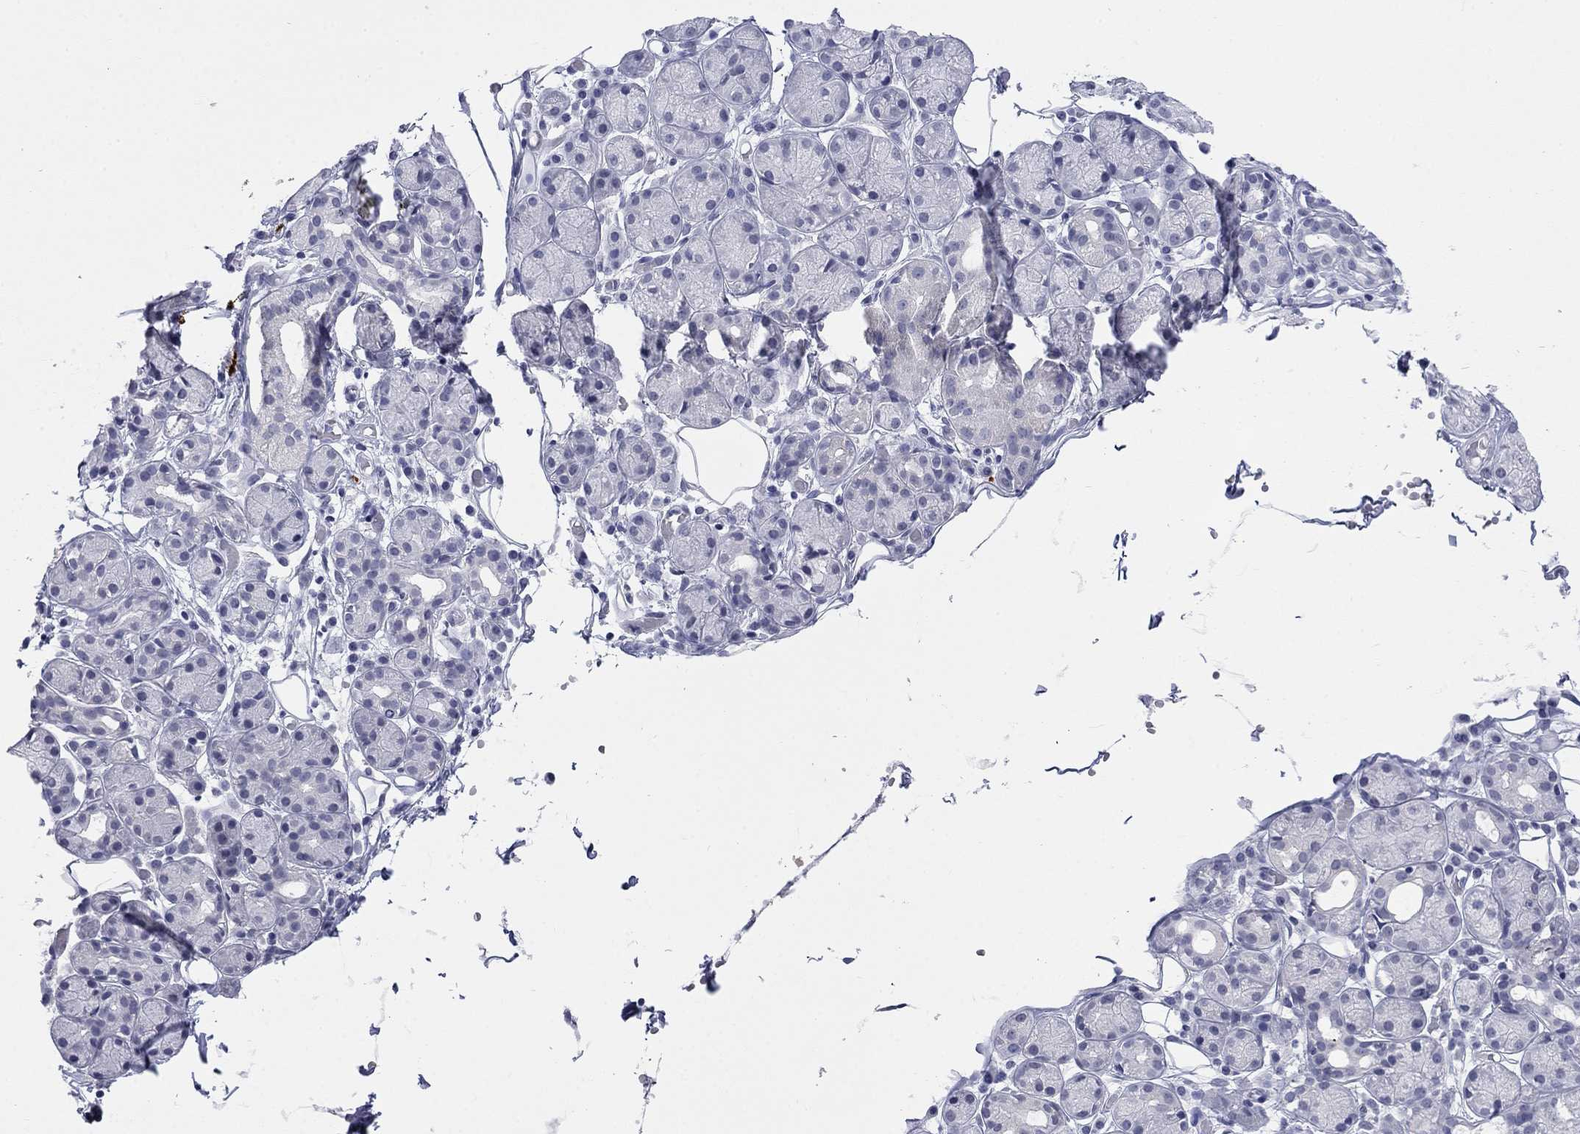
{"staining": {"intensity": "negative", "quantity": "none", "location": "none"}, "tissue": "salivary gland", "cell_type": "Glandular cells", "image_type": "normal", "snomed": [{"axis": "morphology", "description": "Normal tissue, NOS"}, {"axis": "topography", "description": "Salivary gland"}, {"axis": "topography", "description": "Peripheral nerve tissue"}], "caption": "Immunohistochemistry micrograph of unremarkable salivary gland stained for a protein (brown), which reveals no positivity in glandular cells.", "gene": "ECEL1", "patient": {"sex": "male", "age": 71}}